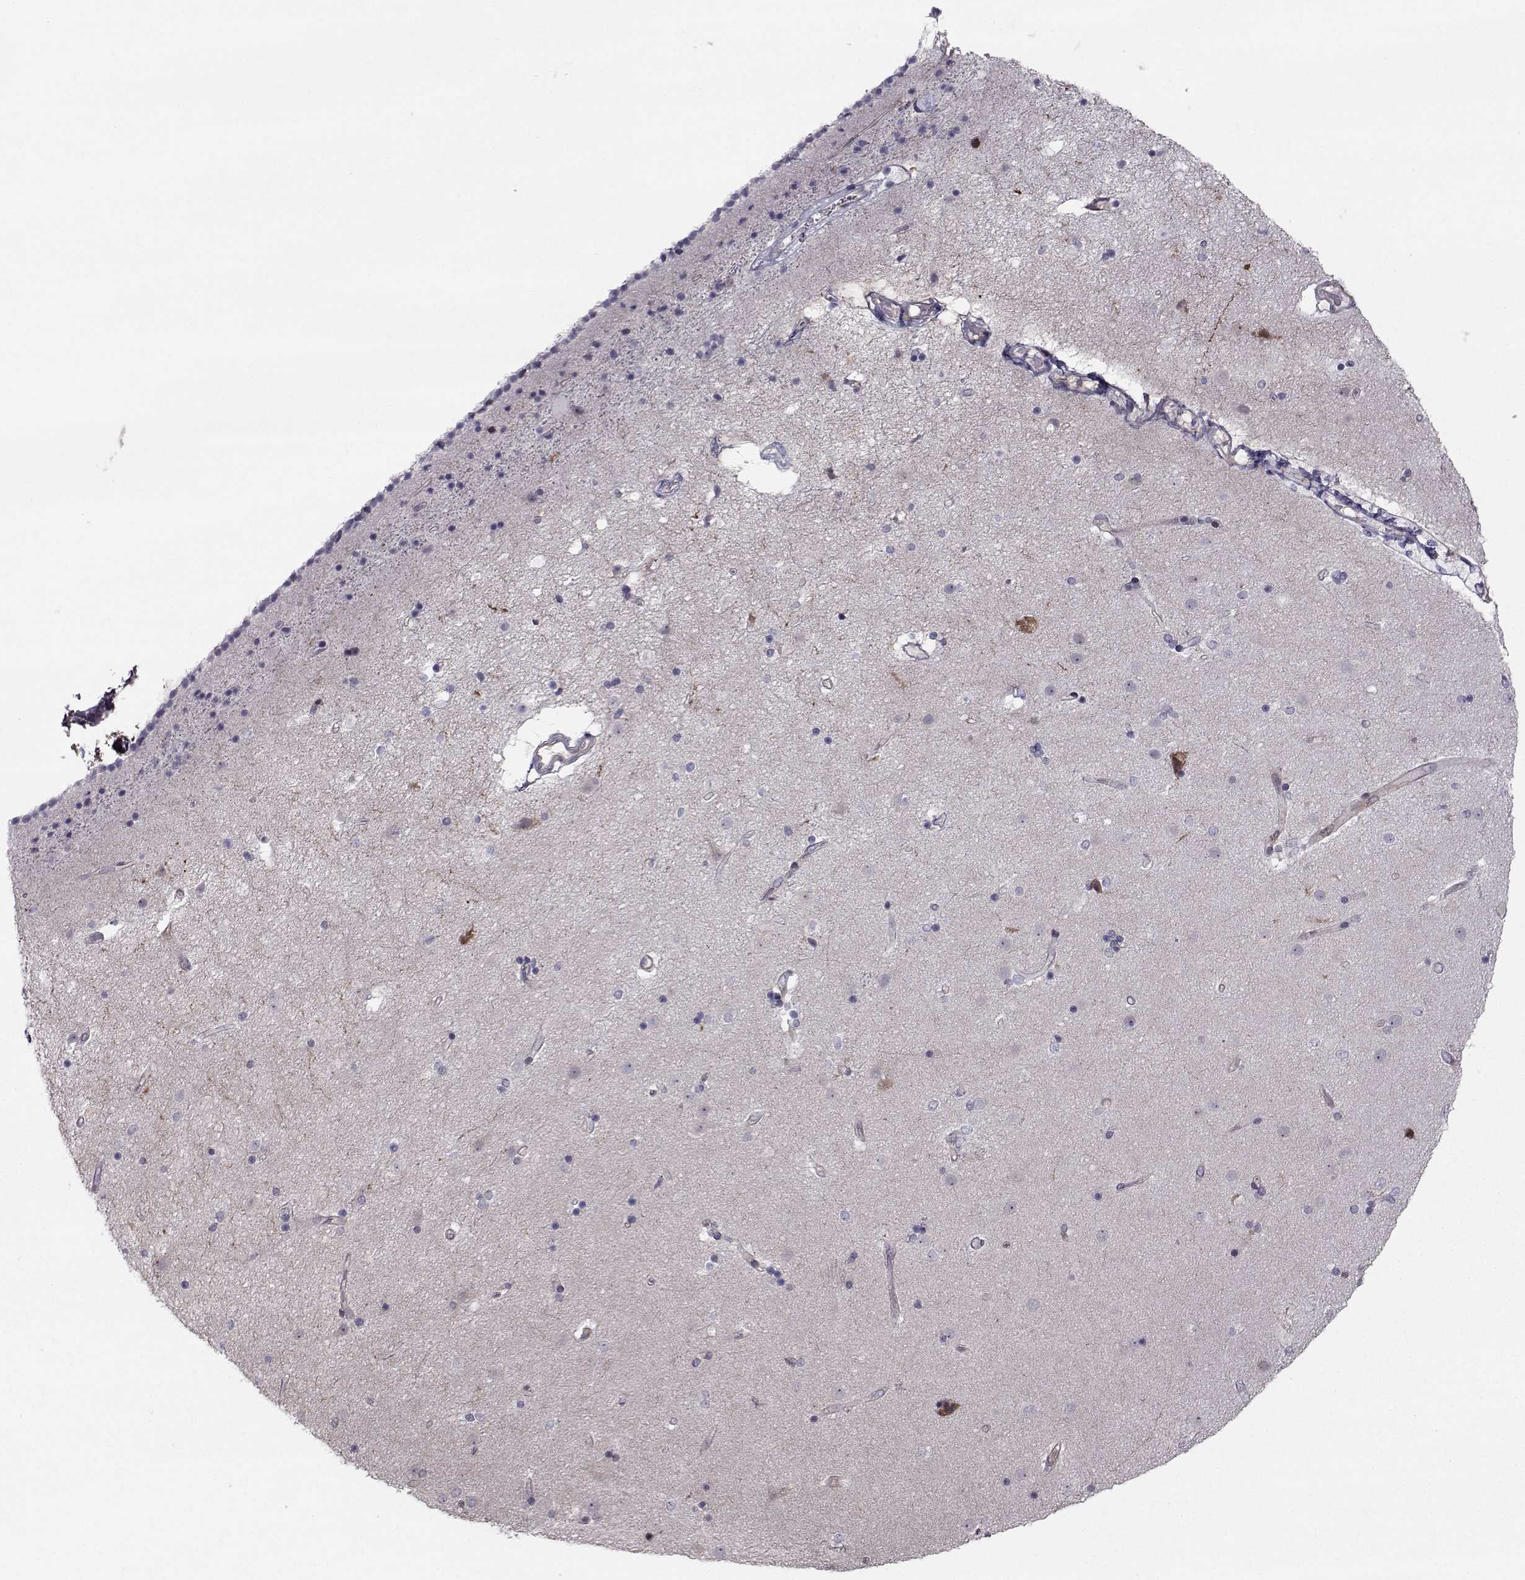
{"staining": {"intensity": "negative", "quantity": "none", "location": "none"}, "tissue": "caudate", "cell_type": "Glial cells", "image_type": "normal", "snomed": [{"axis": "morphology", "description": "Normal tissue, NOS"}, {"axis": "topography", "description": "Lateral ventricle wall"}], "caption": "Protein analysis of normal caudate exhibits no significant positivity in glial cells. Nuclei are stained in blue.", "gene": "HSP90AB1", "patient": {"sex": "female", "age": 71}}